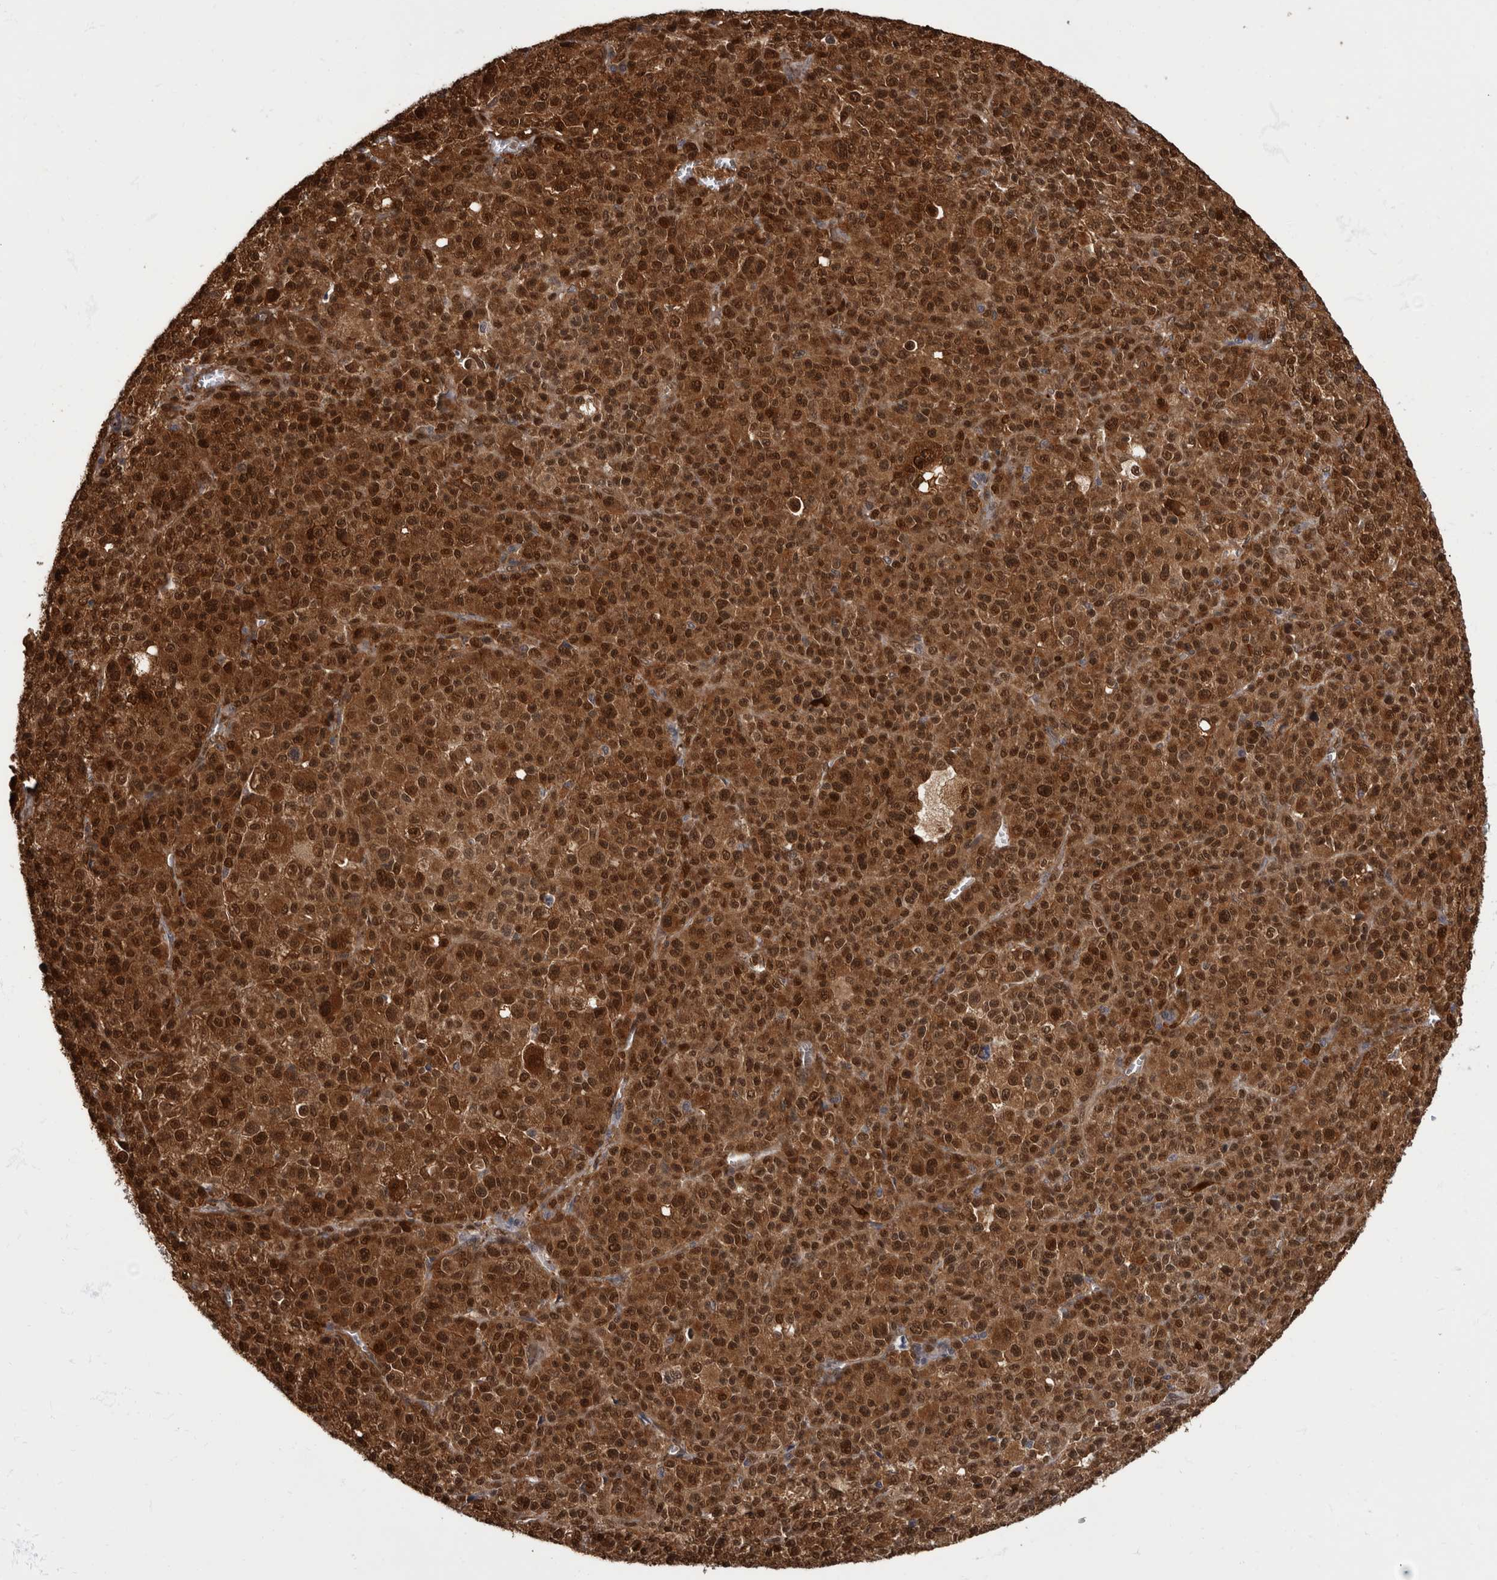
{"staining": {"intensity": "strong", "quantity": ">75%", "location": "cytoplasmic/membranous,nuclear"}, "tissue": "melanoma", "cell_type": "Tumor cells", "image_type": "cancer", "snomed": [{"axis": "morphology", "description": "Malignant melanoma, Metastatic site"}, {"axis": "topography", "description": "Skin"}], "caption": "Melanoma stained with a protein marker reveals strong staining in tumor cells.", "gene": "AKT3", "patient": {"sex": "female", "age": 74}}